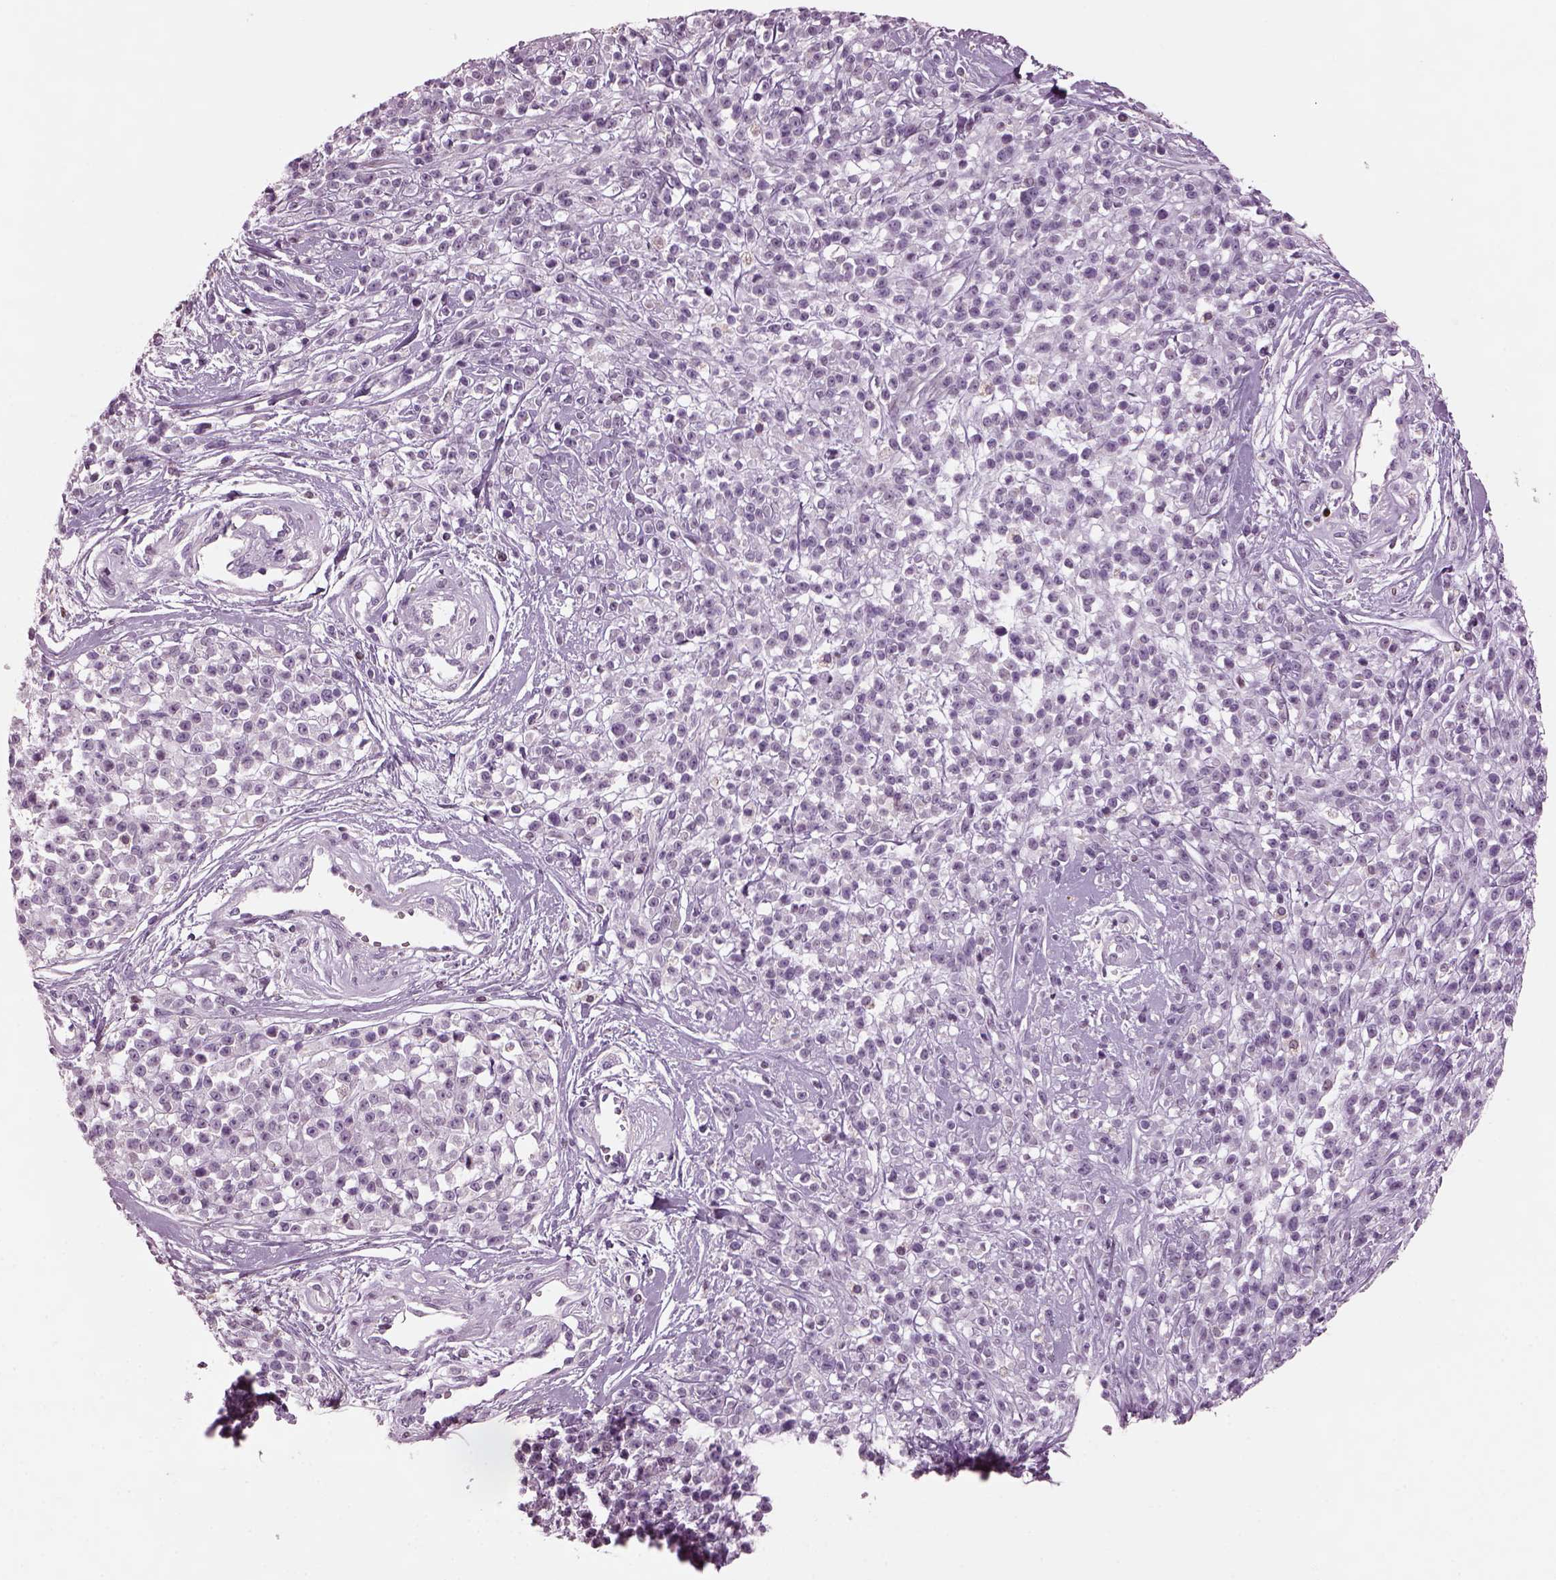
{"staining": {"intensity": "negative", "quantity": "none", "location": "none"}, "tissue": "melanoma", "cell_type": "Tumor cells", "image_type": "cancer", "snomed": [{"axis": "morphology", "description": "Malignant melanoma, NOS"}, {"axis": "topography", "description": "Skin"}, {"axis": "topography", "description": "Skin of trunk"}], "caption": "A micrograph of human malignant melanoma is negative for staining in tumor cells.", "gene": "PRR9", "patient": {"sex": "male", "age": 74}}